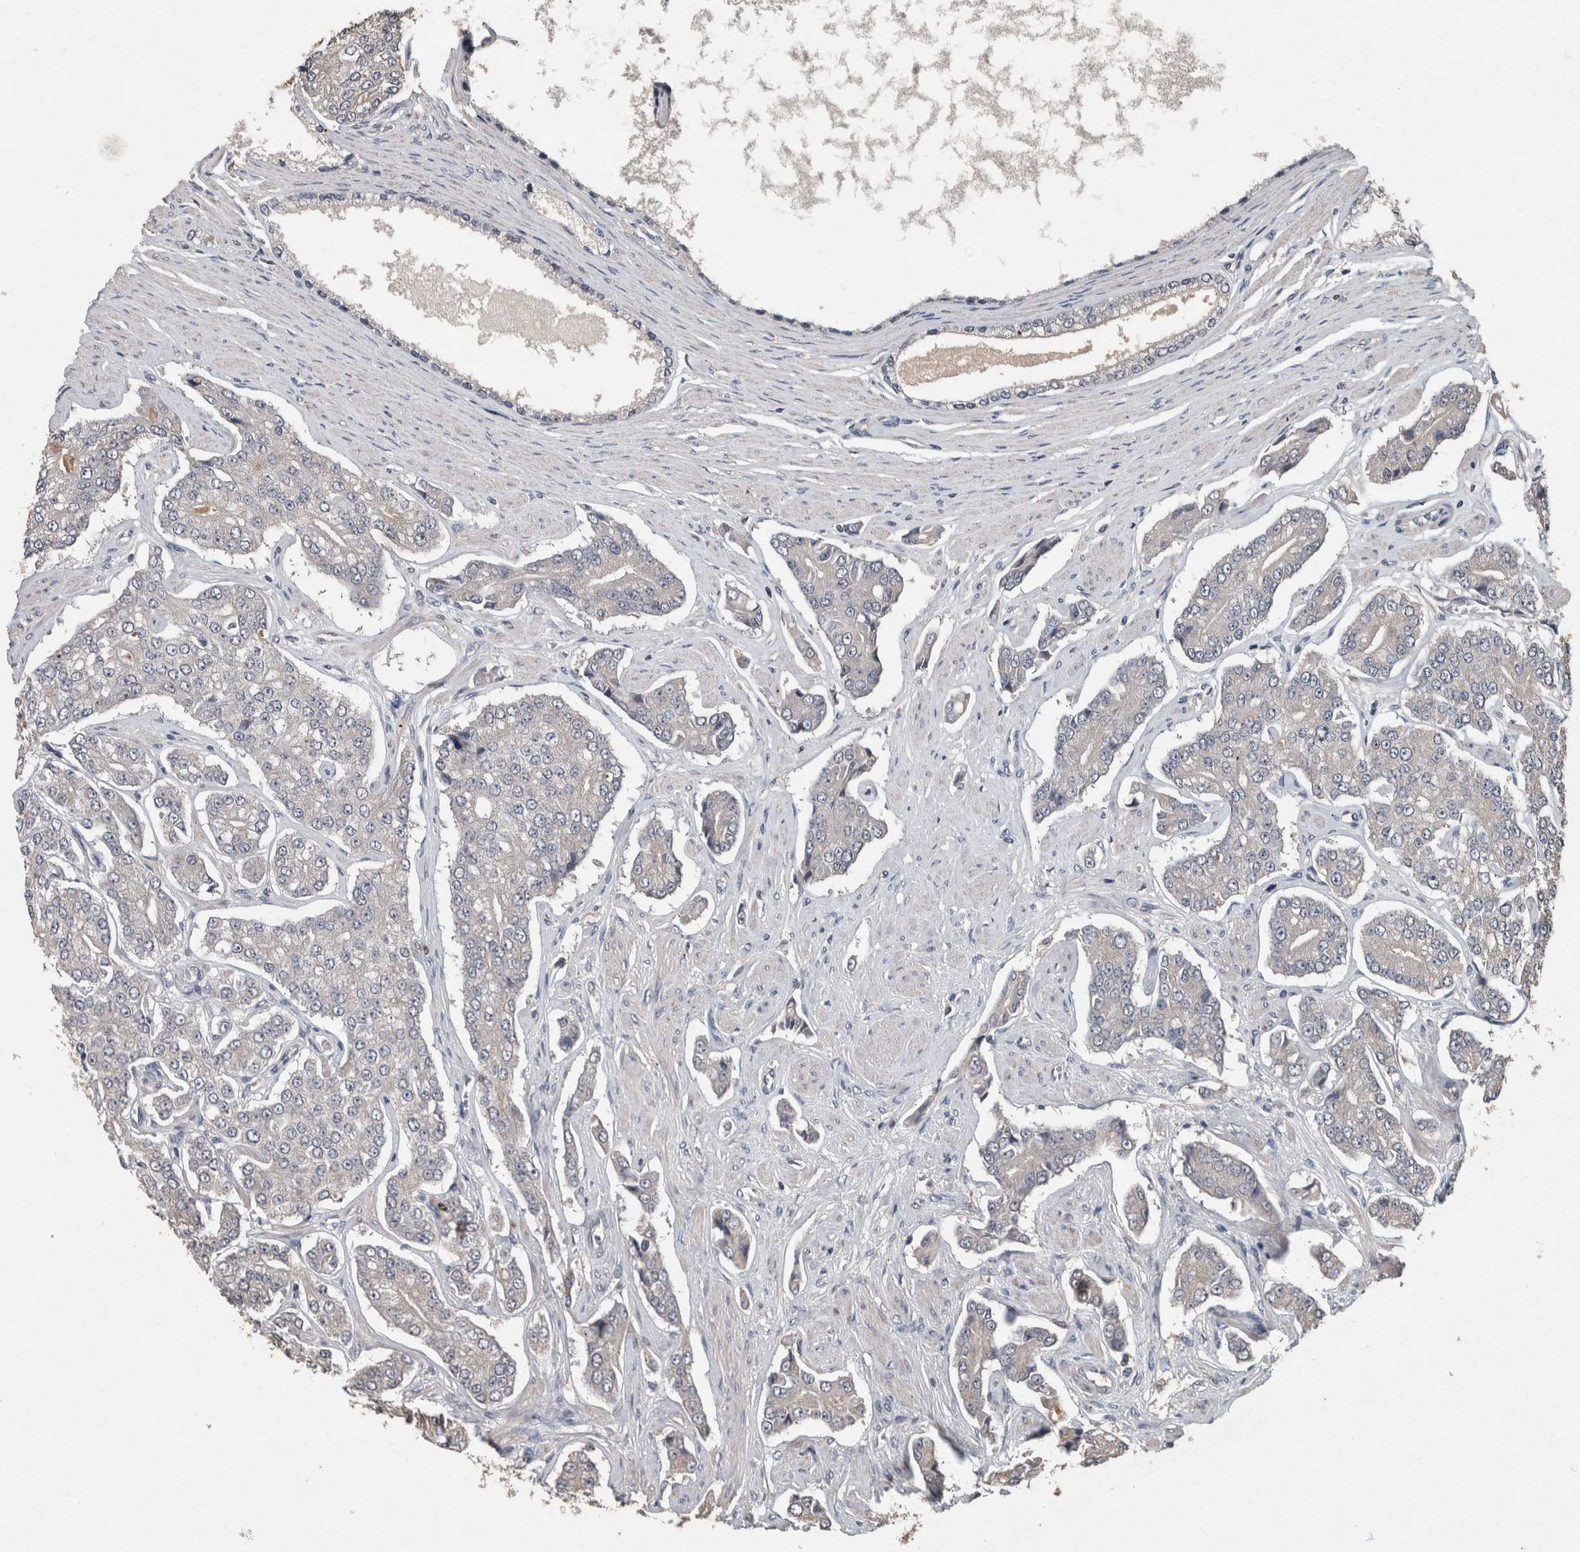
{"staining": {"intensity": "negative", "quantity": "none", "location": "none"}, "tissue": "prostate cancer", "cell_type": "Tumor cells", "image_type": "cancer", "snomed": [{"axis": "morphology", "description": "Adenocarcinoma, High grade"}, {"axis": "topography", "description": "Prostate"}], "caption": "Prostate cancer was stained to show a protein in brown. There is no significant positivity in tumor cells.", "gene": "FGFRL1", "patient": {"sex": "male", "age": 71}}